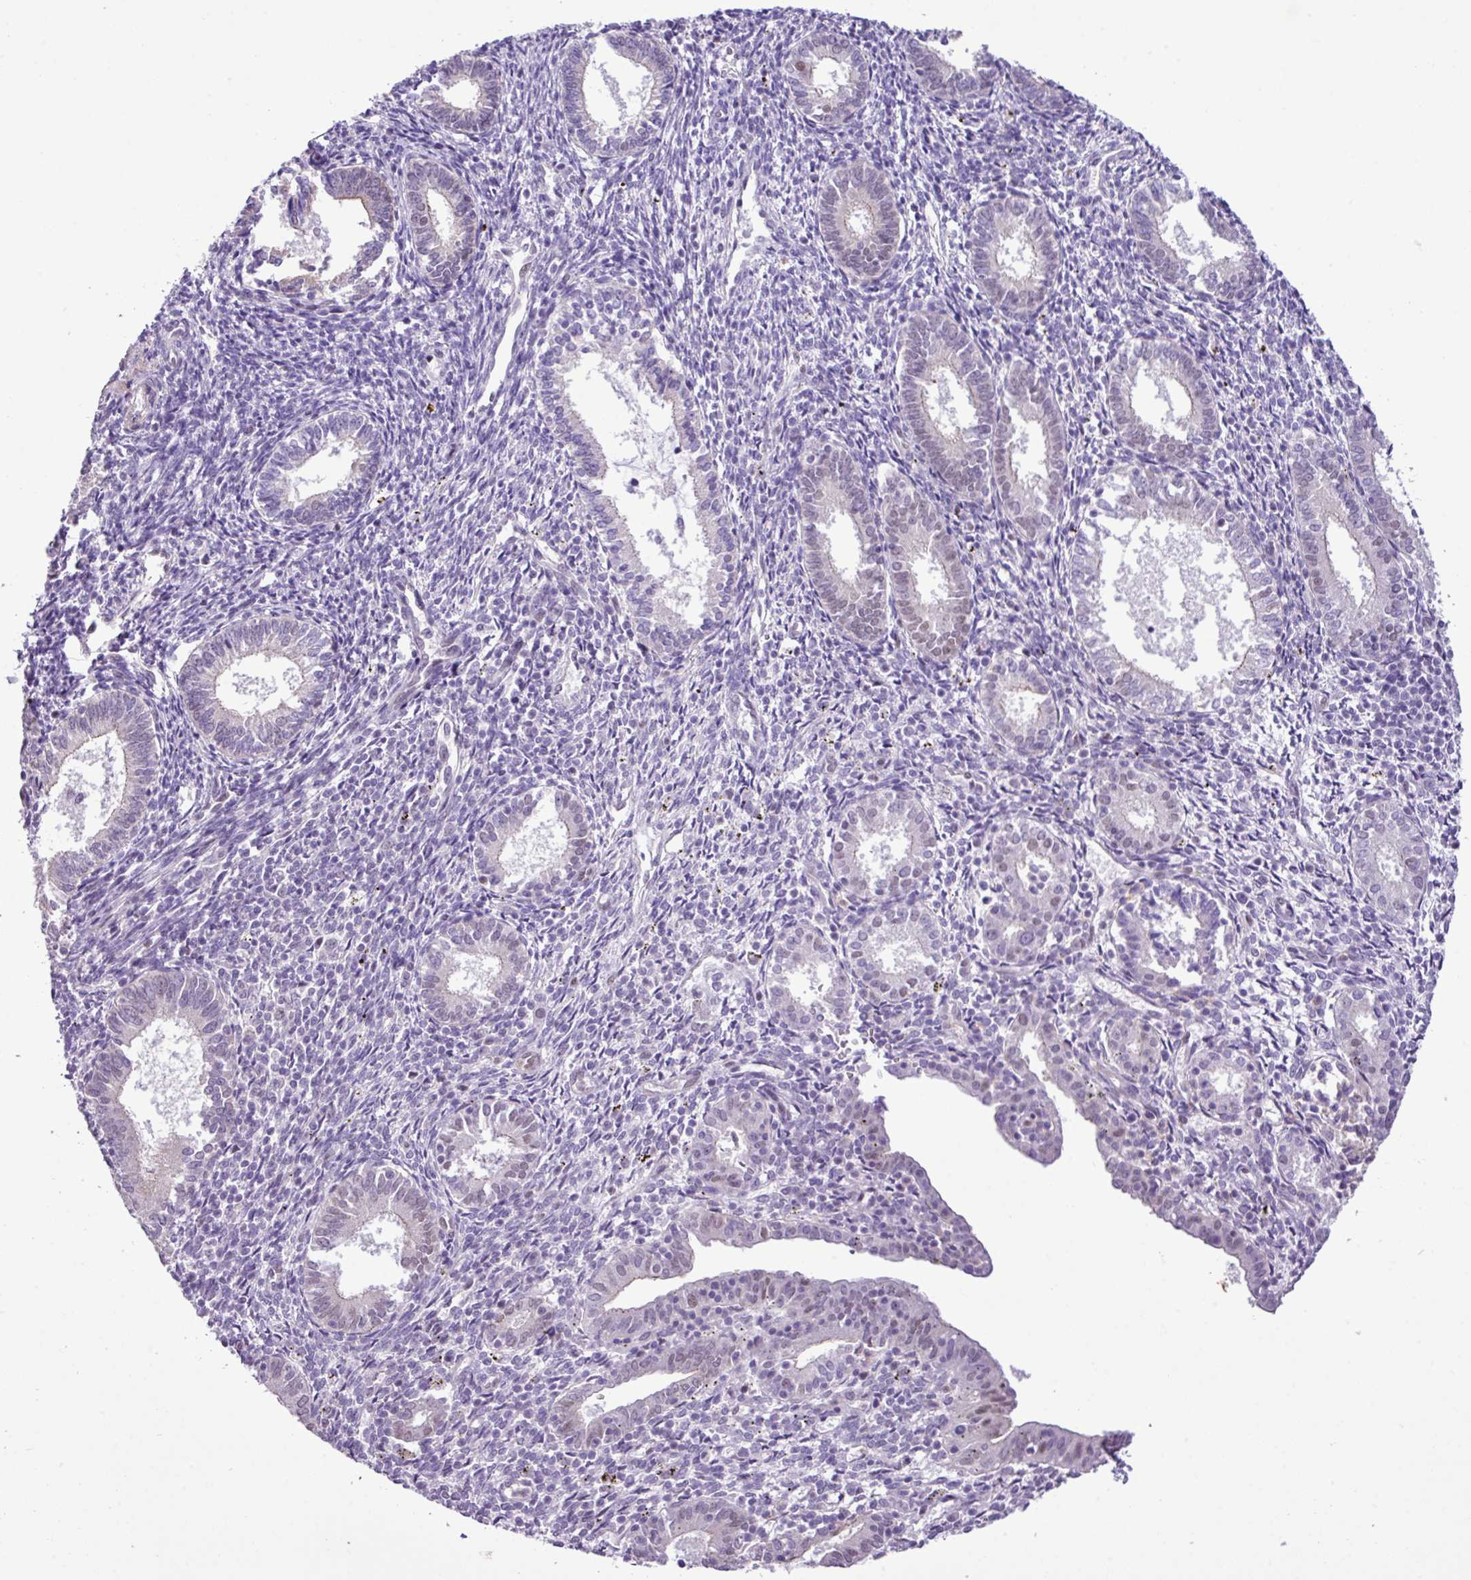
{"staining": {"intensity": "negative", "quantity": "none", "location": "none"}, "tissue": "endometrium", "cell_type": "Cells in endometrial stroma", "image_type": "normal", "snomed": [{"axis": "morphology", "description": "Normal tissue, NOS"}, {"axis": "topography", "description": "Endometrium"}], "caption": "Endometrium stained for a protein using immunohistochemistry (IHC) demonstrates no staining cells in endometrial stroma.", "gene": "YLPM1", "patient": {"sex": "female", "age": 41}}